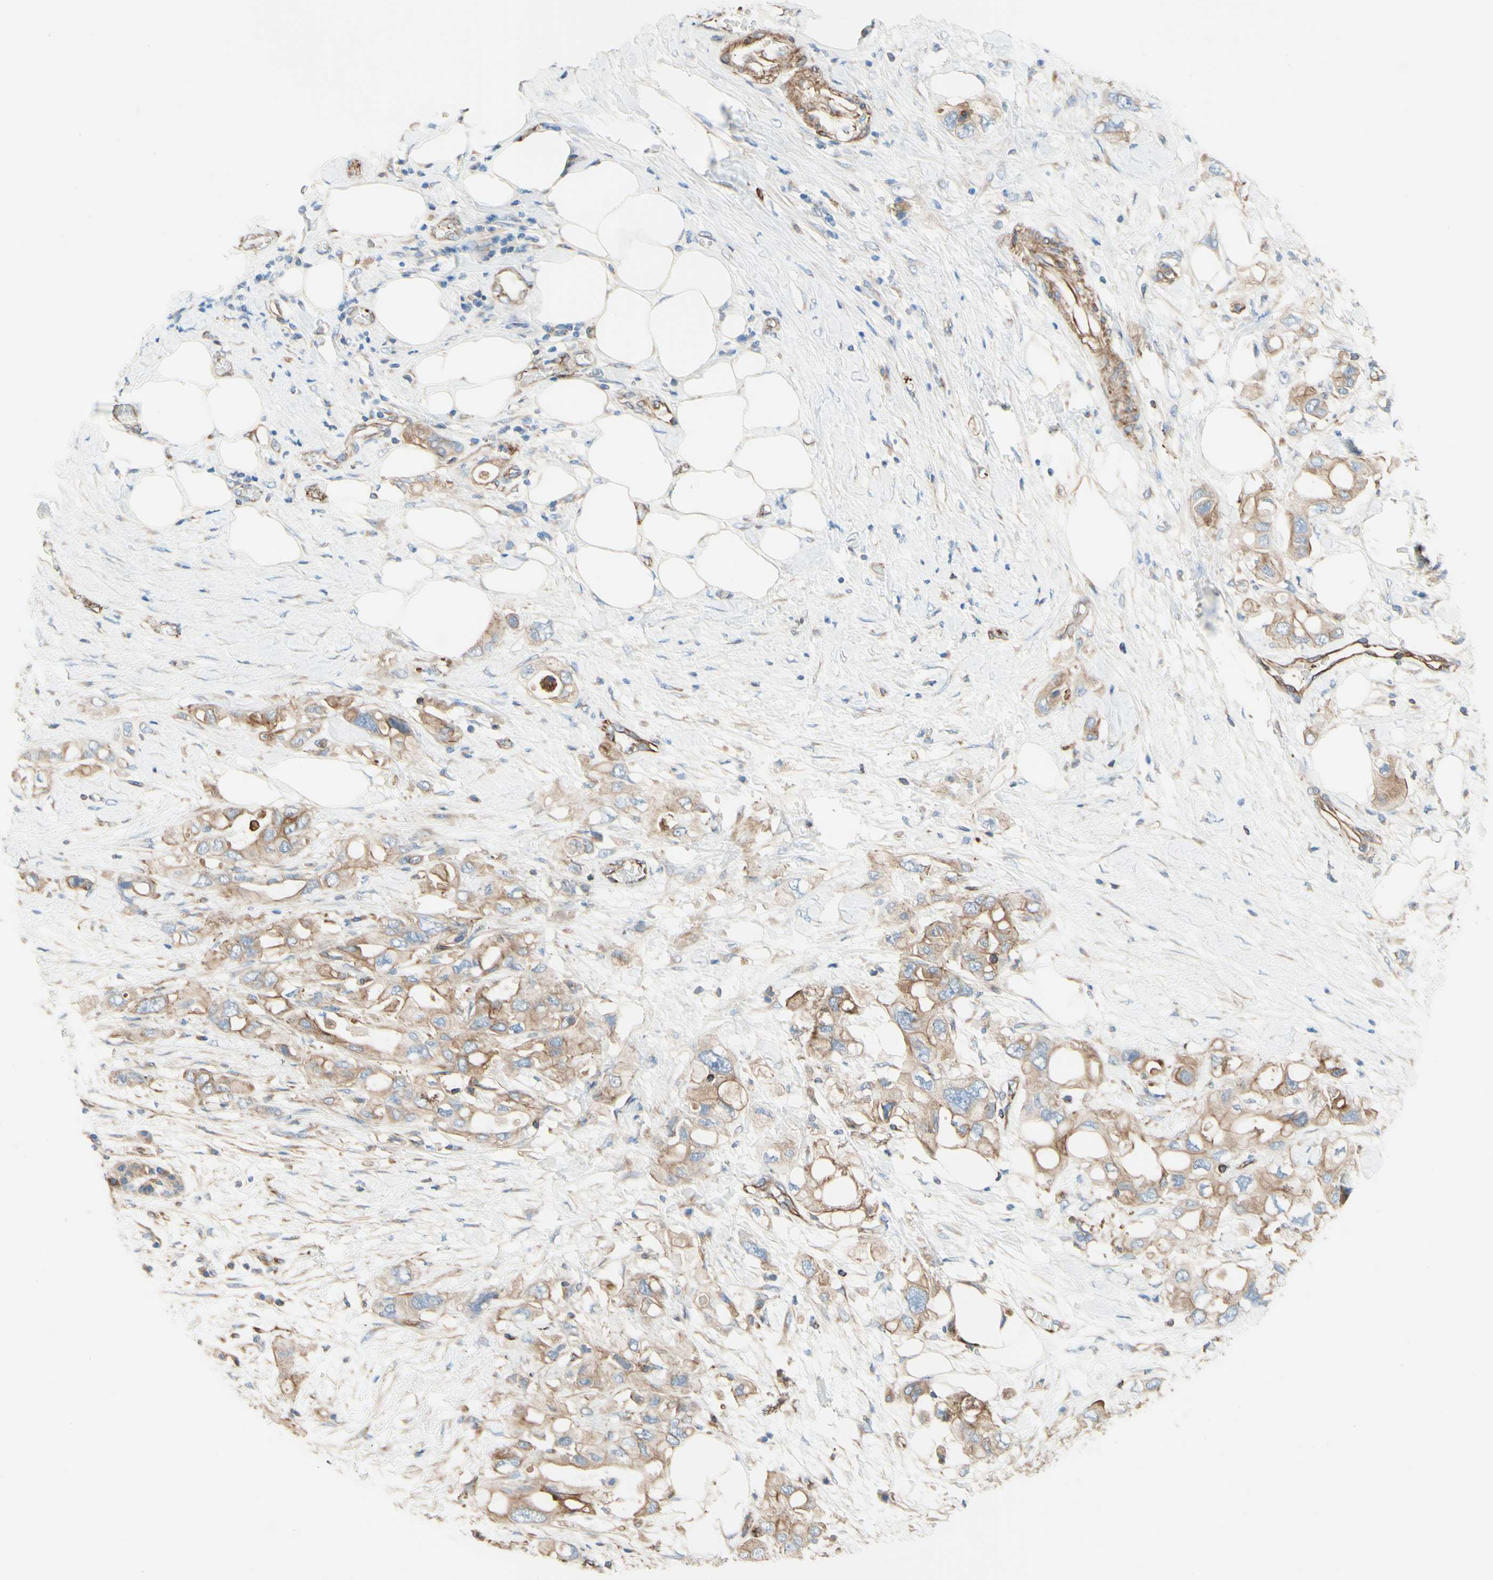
{"staining": {"intensity": "weak", "quantity": ">75%", "location": "cytoplasmic/membranous"}, "tissue": "pancreatic cancer", "cell_type": "Tumor cells", "image_type": "cancer", "snomed": [{"axis": "morphology", "description": "Adenocarcinoma, NOS"}, {"axis": "topography", "description": "Pancreas"}], "caption": "An immunohistochemistry (IHC) micrograph of neoplastic tissue is shown. Protein staining in brown shows weak cytoplasmic/membranous positivity in pancreatic adenocarcinoma within tumor cells.", "gene": "ENDOD1", "patient": {"sex": "female", "age": 56}}